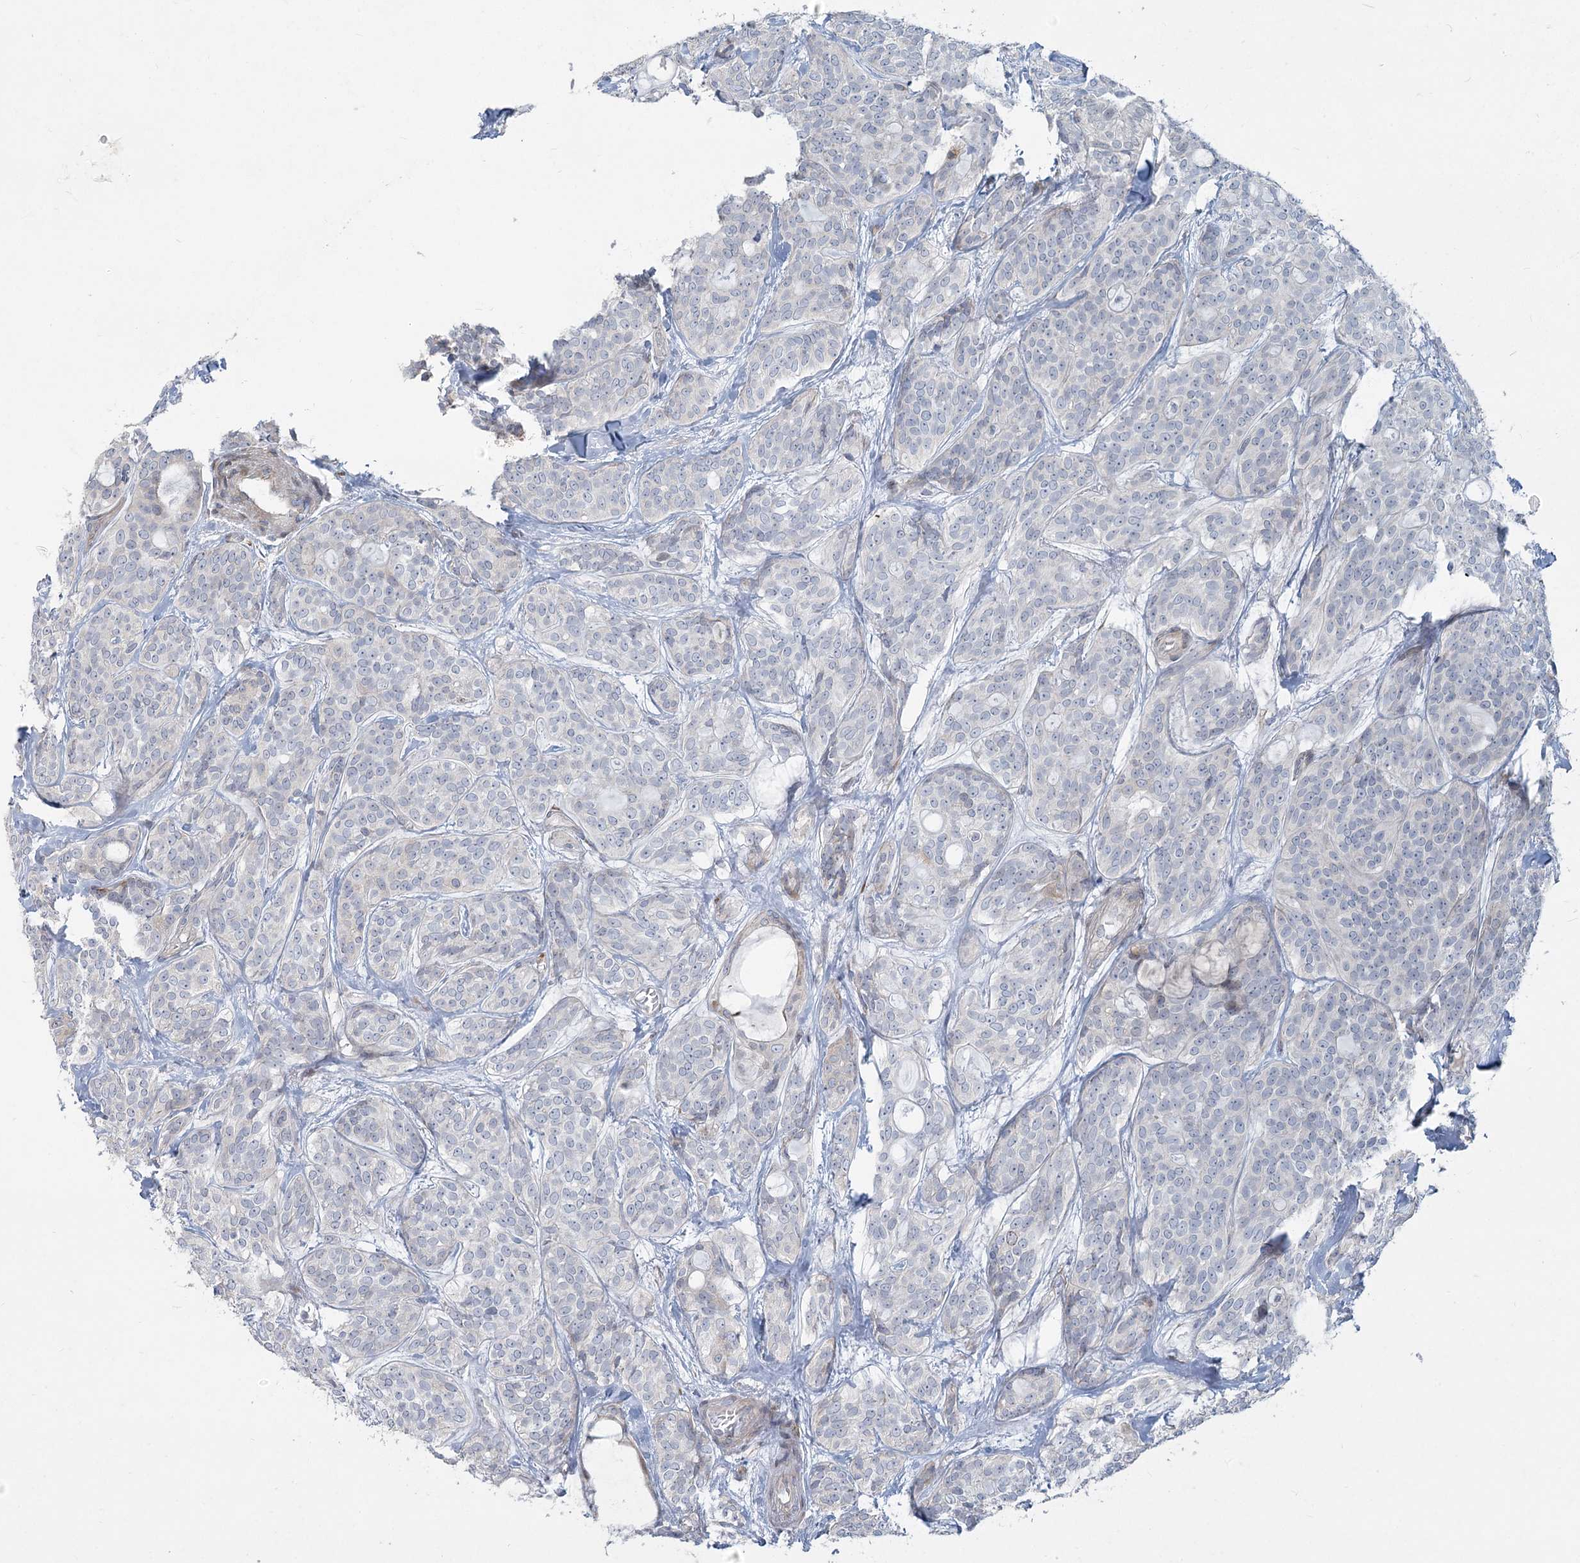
{"staining": {"intensity": "negative", "quantity": "none", "location": "none"}, "tissue": "head and neck cancer", "cell_type": "Tumor cells", "image_type": "cancer", "snomed": [{"axis": "morphology", "description": "Adenocarcinoma, NOS"}, {"axis": "topography", "description": "Head-Neck"}], "caption": "Tumor cells are negative for brown protein staining in adenocarcinoma (head and neck).", "gene": "ABITRAM", "patient": {"sex": "male", "age": 66}}